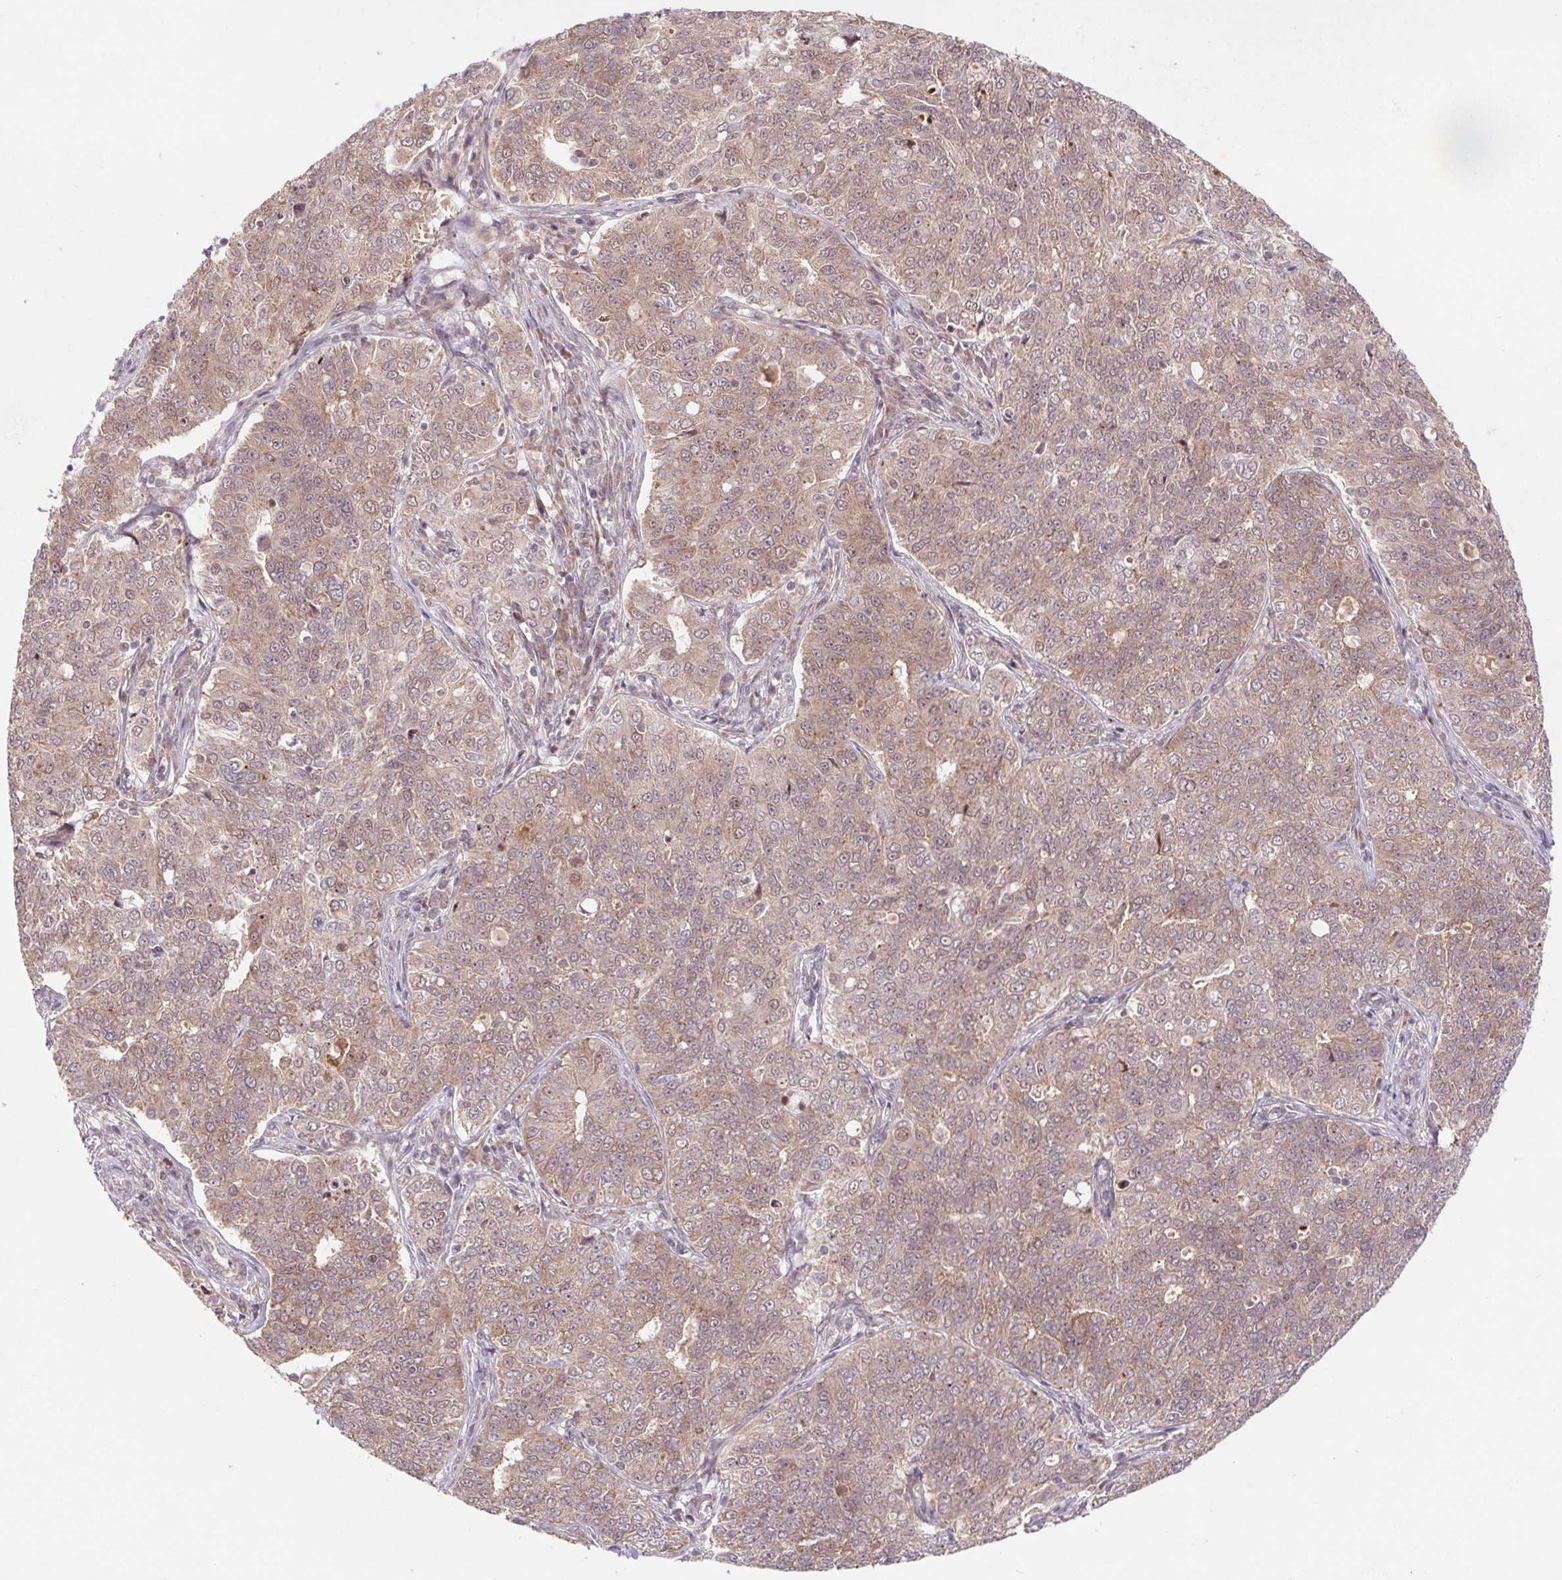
{"staining": {"intensity": "moderate", "quantity": ">75%", "location": "cytoplasmic/membranous,nuclear"}, "tissue": "endometrial cancer", "cell_type": "Tumor cells", "image_type": "cancer", "snomed": [{"axis": "morphology", "description": "Adenocarcinoma, NOS"}, {"axis": "topography", "description": "Endometrium"}], "caption": "Protein expression analysis of endometrial cancer (adenocarcinoma) displays moderate cytoplasmic/membranous and nuclear staining in approximately >75% of tumor cells. The protein is stained brown, and the nuclei are stained in blue (DAB IHC with brightfield microscopy, high magnification).", "gene": "HFE", "patient": {"sex": "female", "age": 43}}